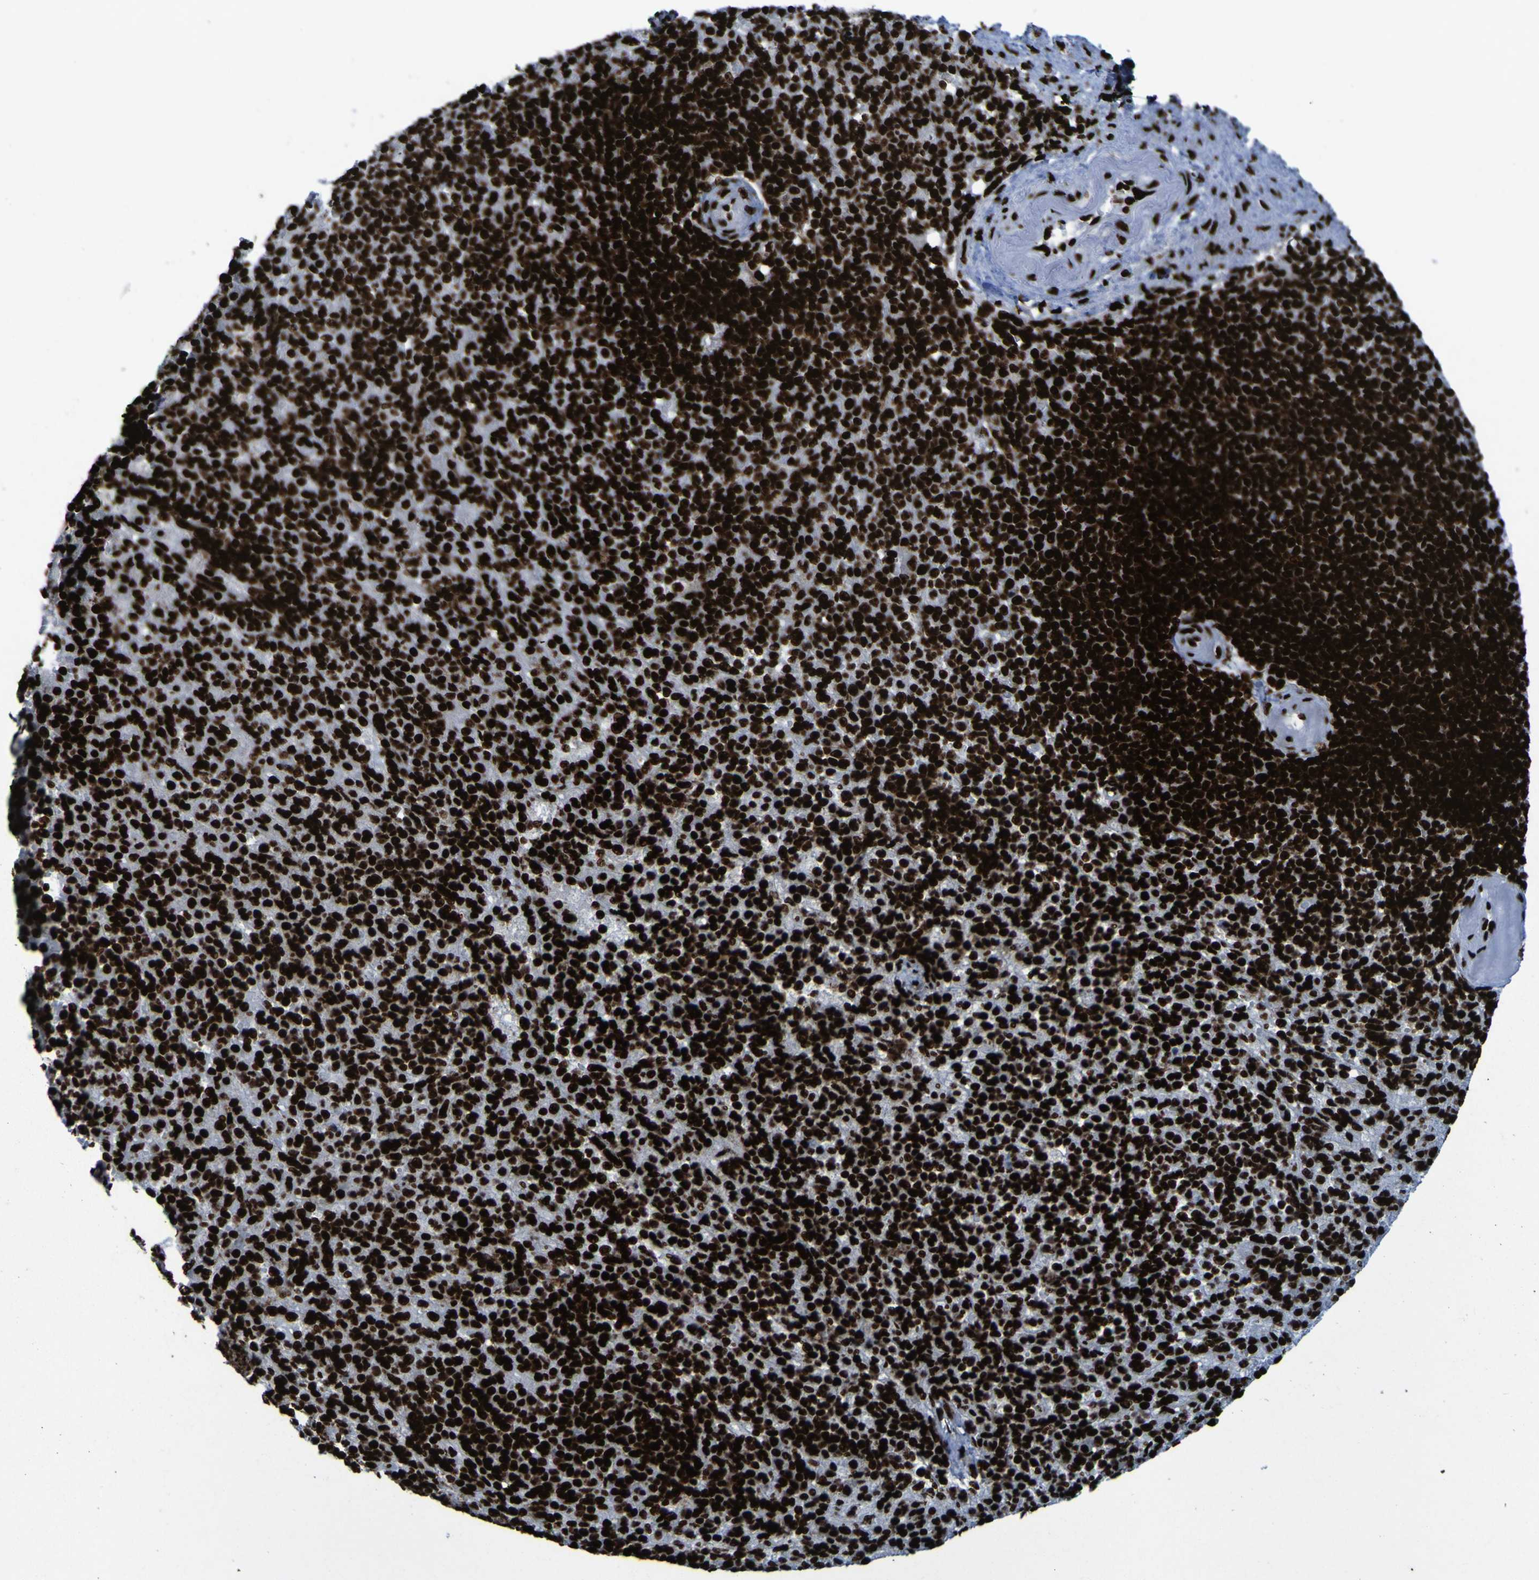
{"staining": {"intensity": "strong", "quantity": ">75%", "location": "nuclear"}, "tissue": "spleen", "cell_type": "Cells in red pulp", "image_type": "normal", "snomed": [{"axis": "morphology", "description": "Normal tissue, NOS"}, {"axis": "topography", "description": "Spleen"}], "caption": "This is an image of immunohistochemistry (IHC) staining of normal spleen, which shows strong expression in the nuclear of cells in red pulp.", "gene": "NPM1", "patient": {"sex": "female", "age": 74}}